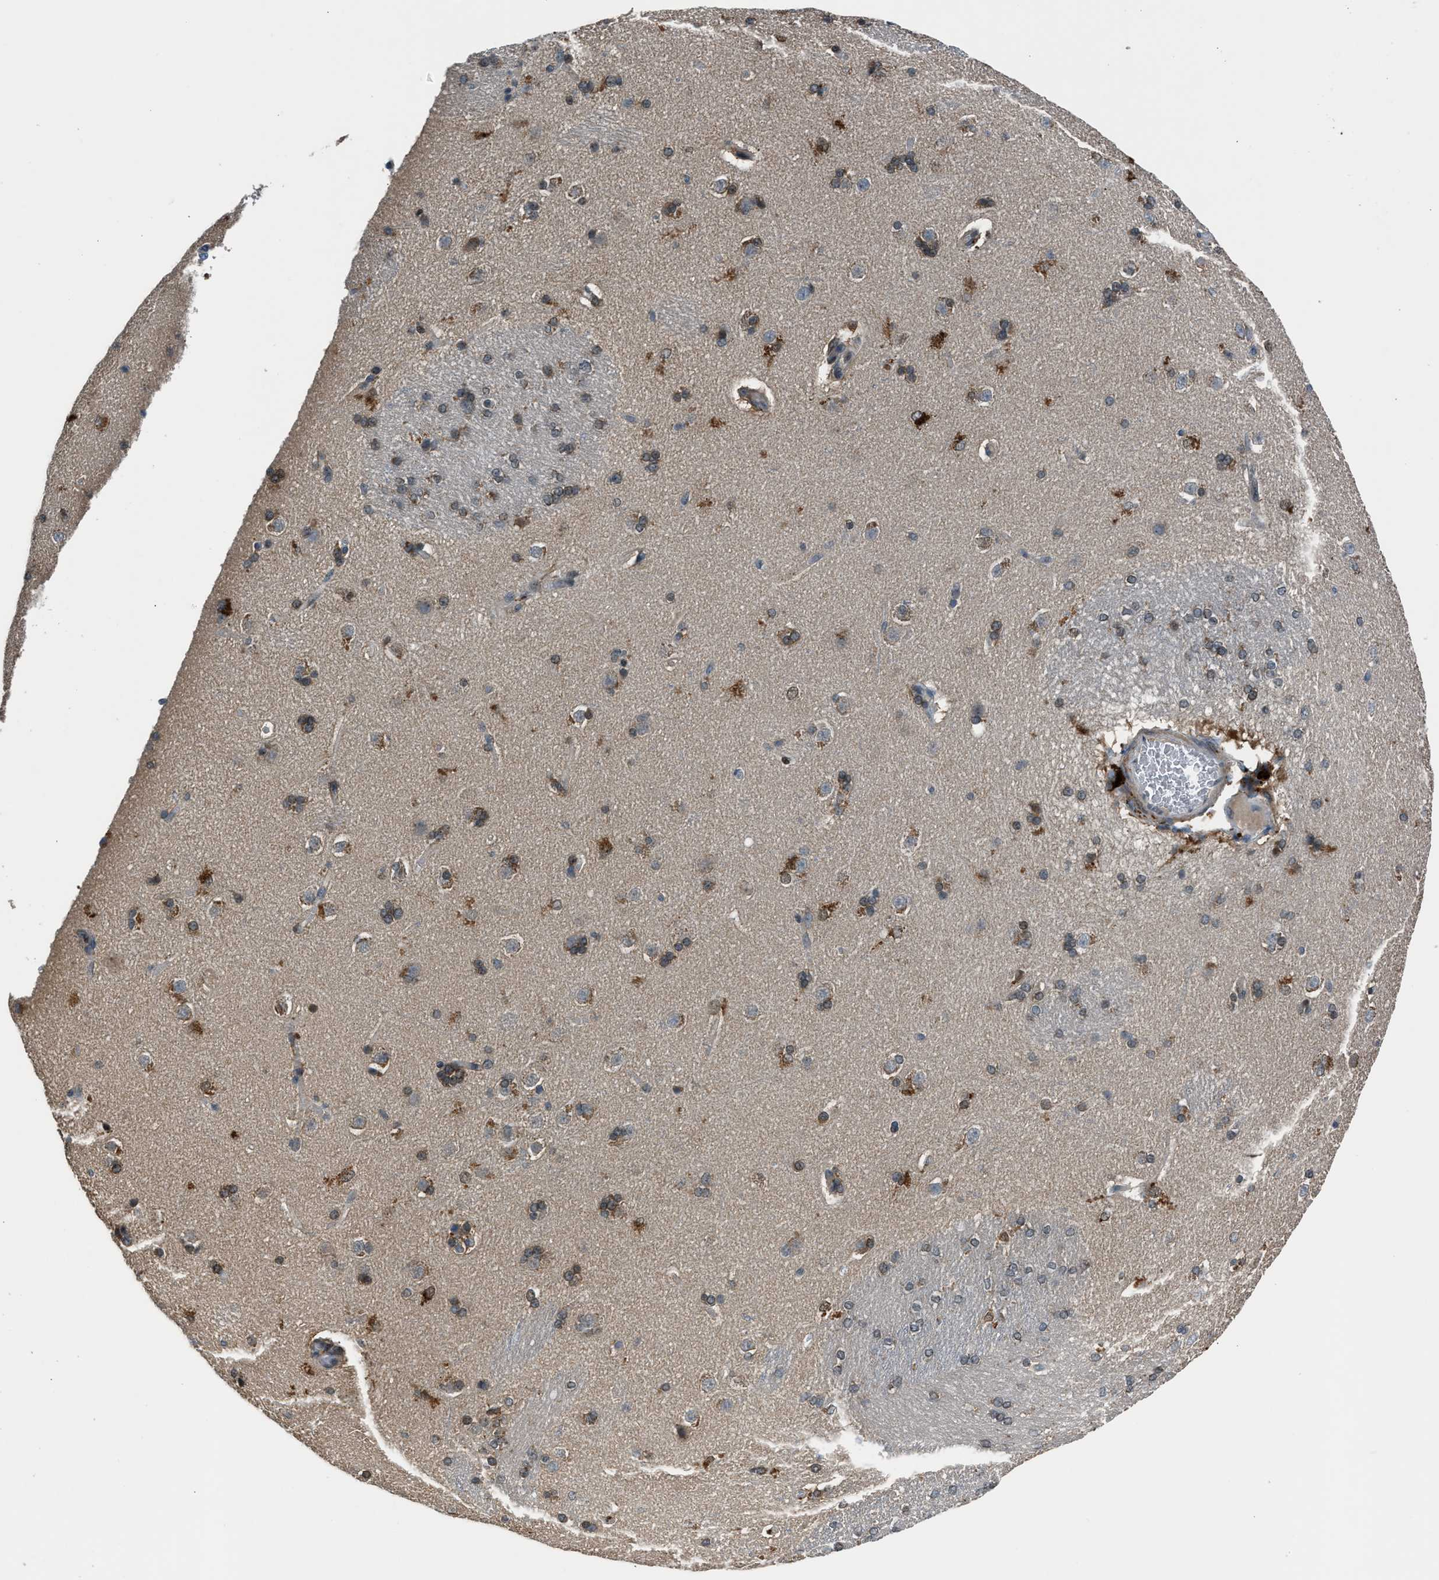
{"staining": {"intensity": "moderate", "quantity": "<25%", "location": "cytoplasmic/membranous,nuclear"}, "tissue": "caudate", "cell_type": "Glial cells", "image_type": "normal", "snomed": [{"axis": "morphology", "description": "Normal tissue, NOS"}, {"axis": "topography", "description": "Lateral ventricle wall"}], "caption": "Immunohistochemical staining of normal human caudate exhibits low levels of moderate cytoplasmic/membranous,nuclear staining in approximately <25% of glial cells.", "gene": "LMLN", "patient": {"sex": "female", "age": 19}}